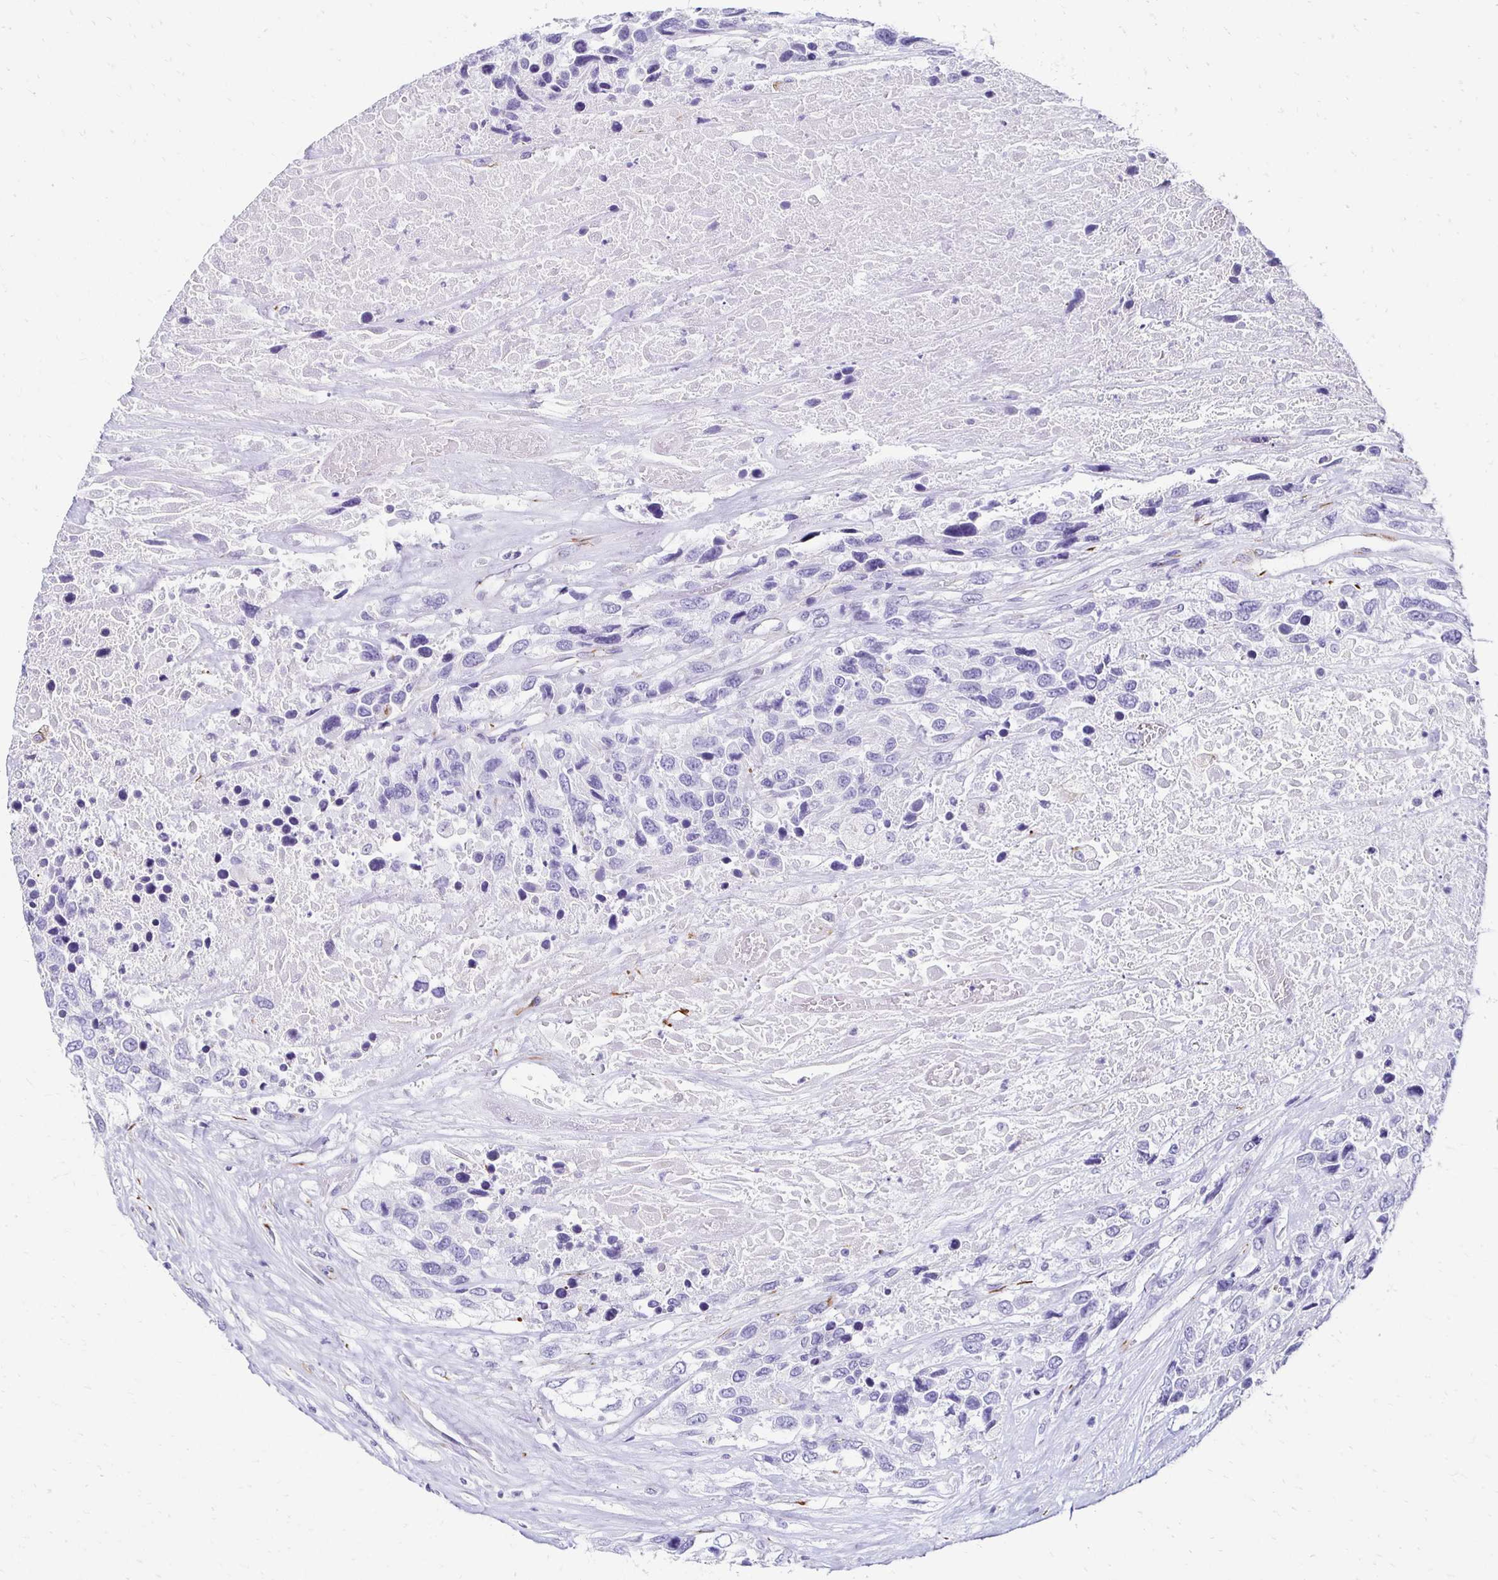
{"staining": {"intensity": "negative", "quantity": "none", "location": "none"}, "tissue": "urothelial cancer", "cell_type": "Tumor cells", "image_type": "cancer", "snomed": [{"axis": "morphology", "description": "Urothelial carcinoma, High grade"}, {"axis": "topography", "description": "Urinary bladder"}], "caption": "Tumor cells show no significant protein expression in high-grade urothelial carcinoma.", "gene": "TMEM54", "patient": {"sex": "female", "age": 70}}